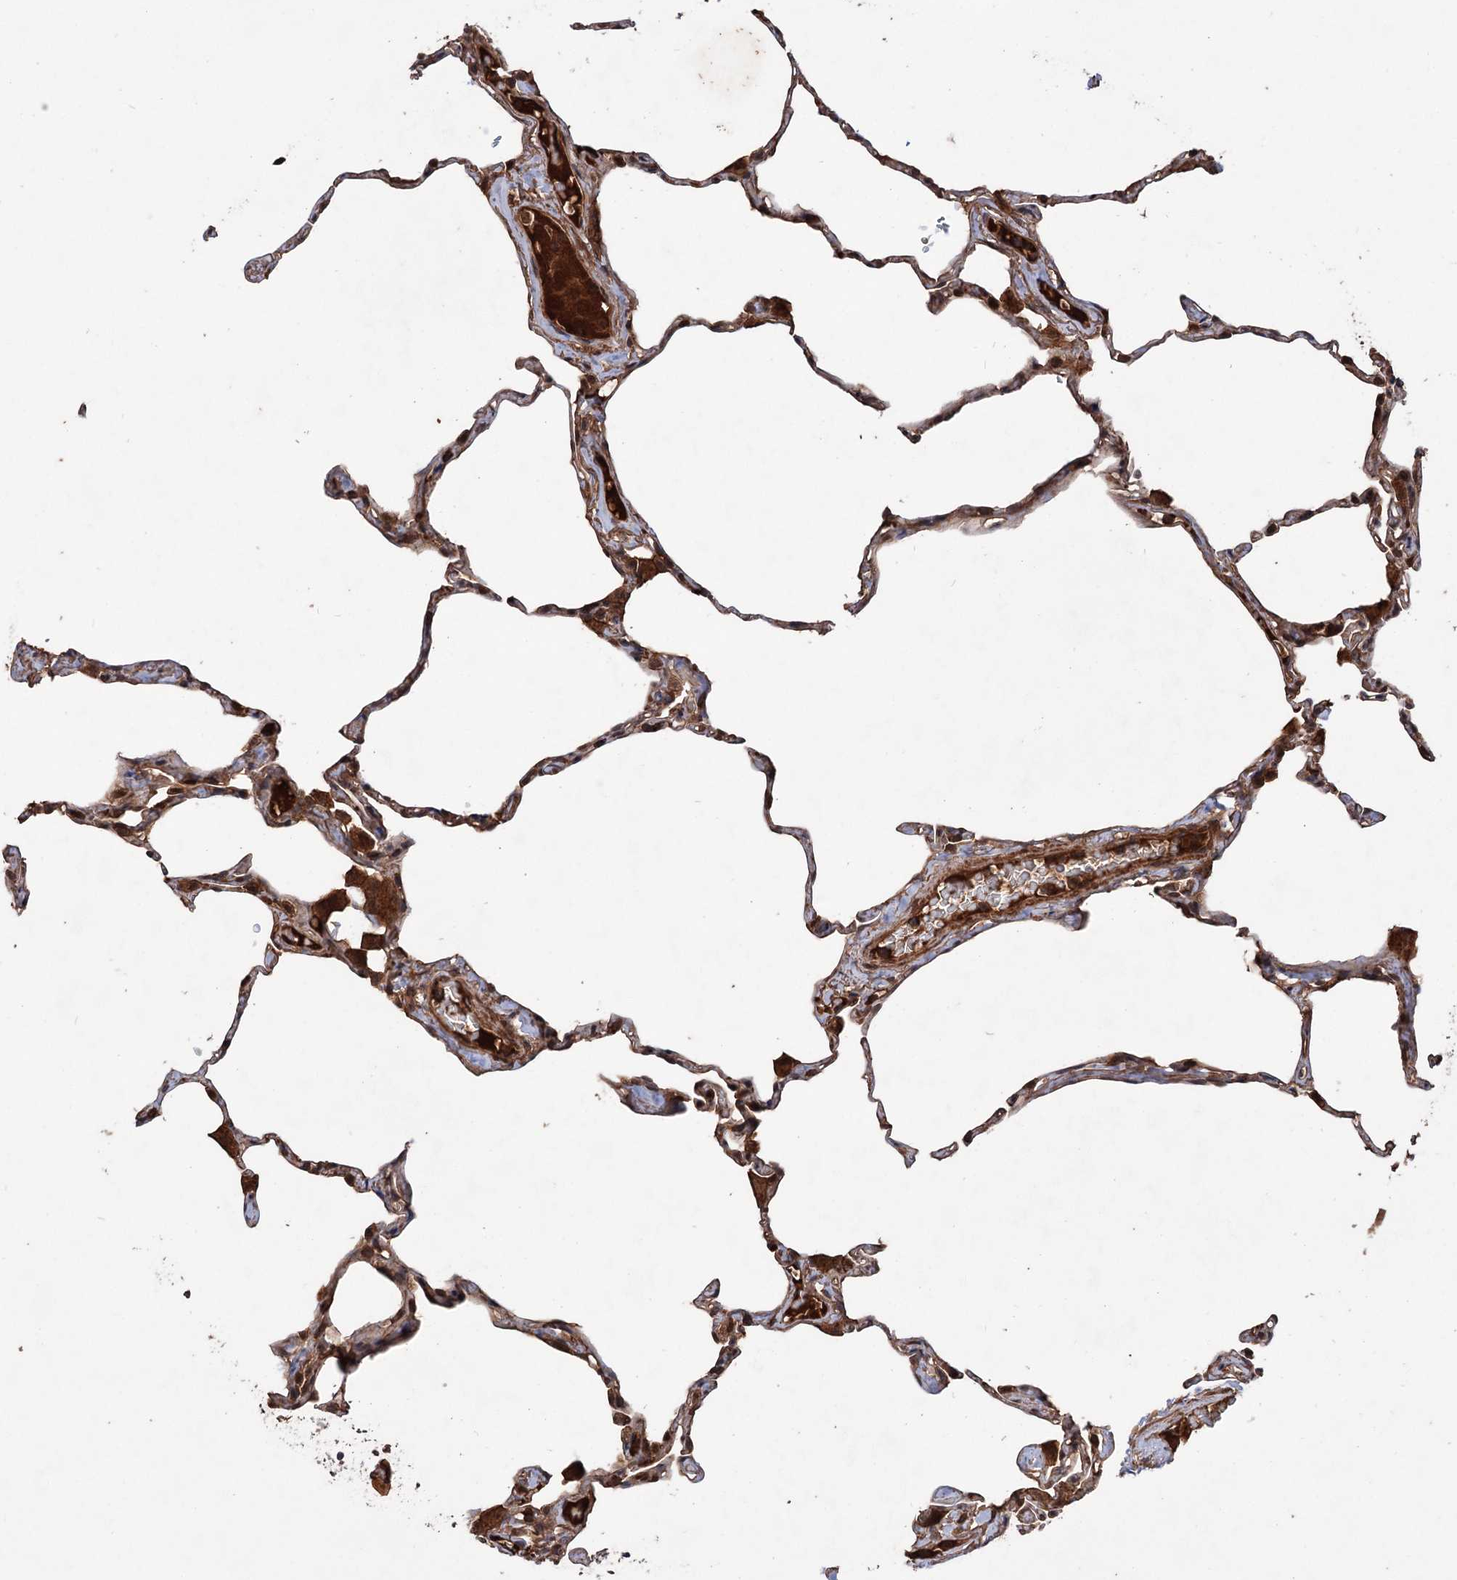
{"staining": {"intensity": "strong", "quantity": ">75%", "location": "cytoplasmic/membranous"}, "tissue": "lung", "cell_type": "Alveolar cells", "image_type": "normal", "snomed": [{"axis": "morphology", "description": "Normal tissue, NOS"}, {"axis": "topography", "description": "Lung"}], "caption": "Immunohistochemistry image of normal lung: human lung stained using immunohistochemistry (IHC) exhibits high levels of strong protein expression localized specifically in the cytoplasmic/membranous of alveolar cells, appearing as a cytoplasmic/membranous brown color.", "gene": "ADK", "patient": {"sex": "male", "age": 65}}